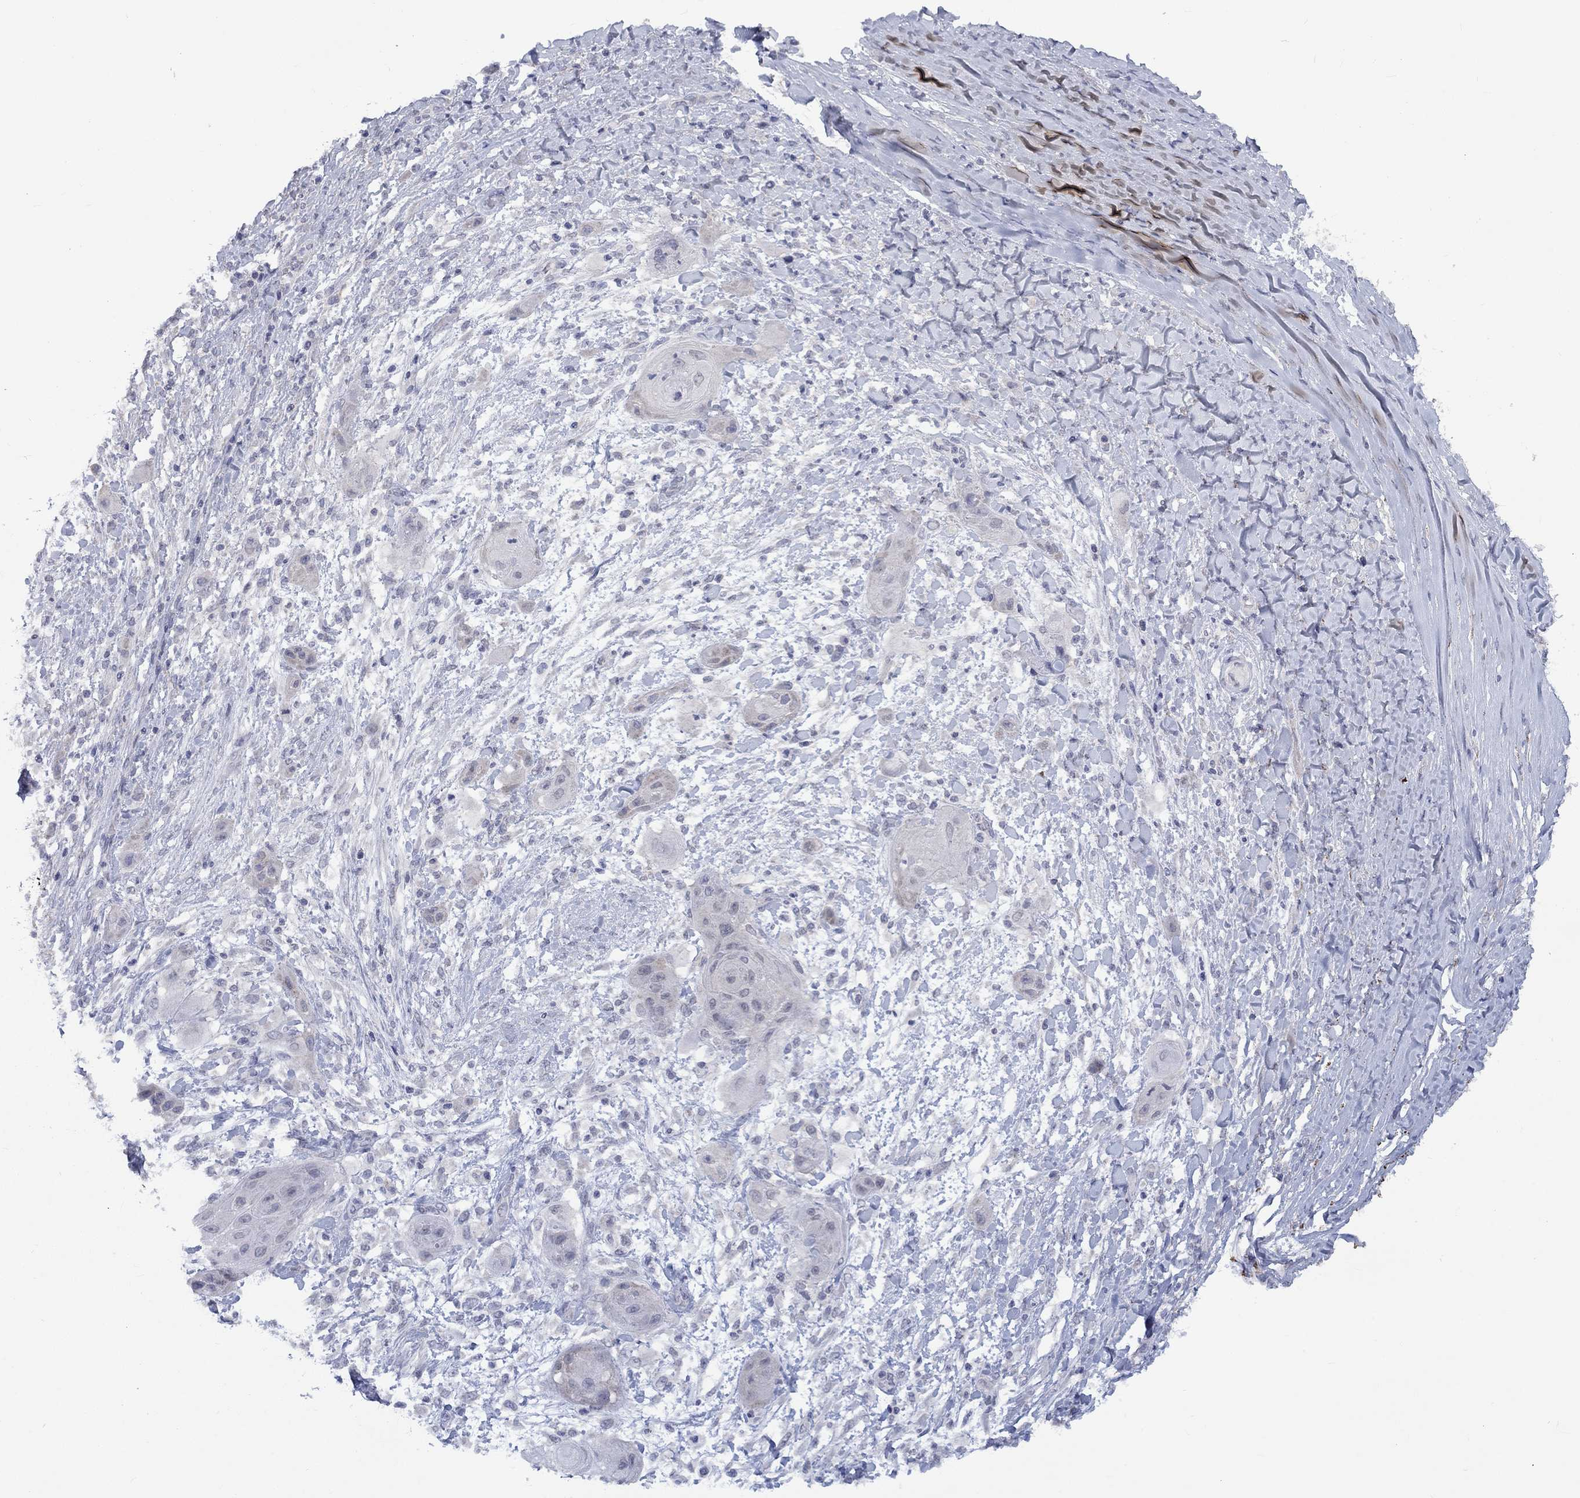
{"staining": {"intensity": "negative", "quantity": "none", "location": "none"}, "tissue": "skin cancer", "cell_type": "Tumor cells", "image_type": "cancer", "snomed": [{"axis": "morphology", "description": "Squamous cell carcinoma, NOS"}, {"axis": "topography", "description": "Skin"}], "caption": "This is an immunohistochemistry (IHC) photomicrograph of skin cancer. There is no staining in tumor cells.", "gene": "SPATA33", "patient": {"sex": "male", "age": 62}}